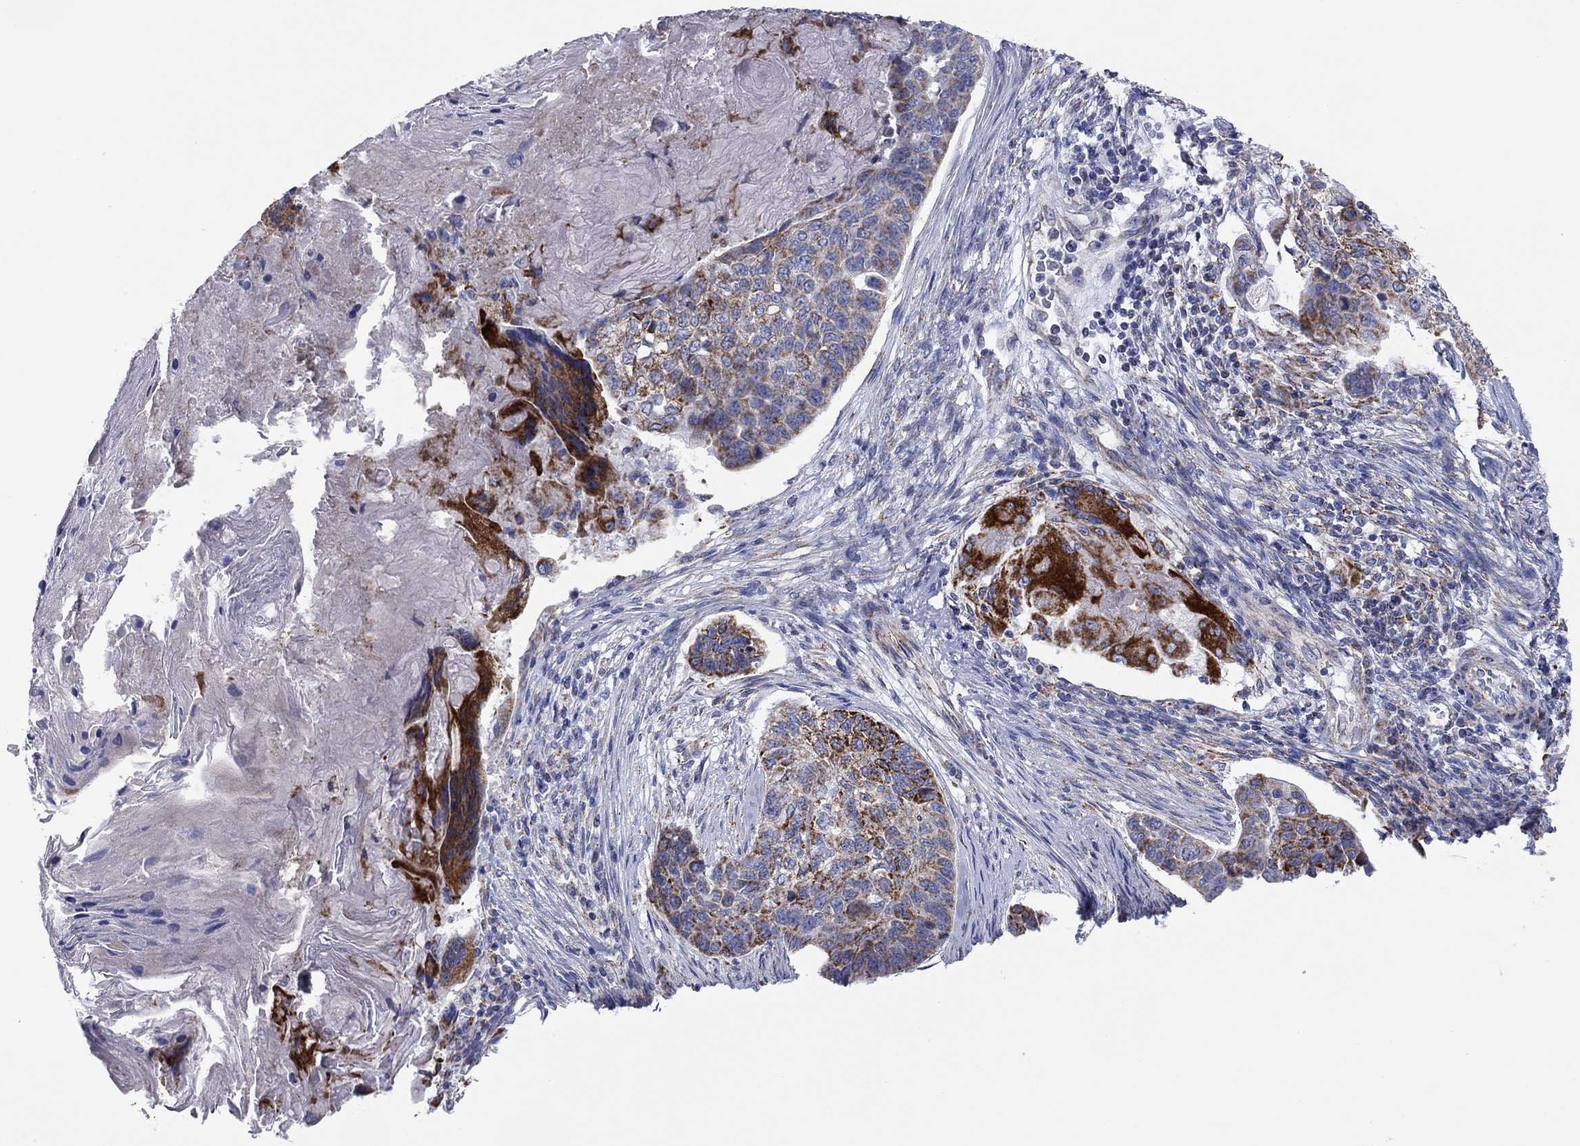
{"staining": {"intensity": "strong", "quantity": "25%-75%", "location": "cytoplasmic/membranous"}, "tissue": "lung cancer", "cell_type": "Tumor cells", "image_type": "cancer", "snomed": [{"axis": "morphology", "description": "Squamous cell carcinoma, NOS"}, {"axis": "topography", "description": "Lung"}], "caption": "Squamous cell carcinoma (lung) was stained to show a protein in brown. There is high levels of strong cytoplasmic/membranous expression in approximately 25%-75% of tumor cells.", "gene": "MGST3", "patient": {"sex": "male", "age": 69}}